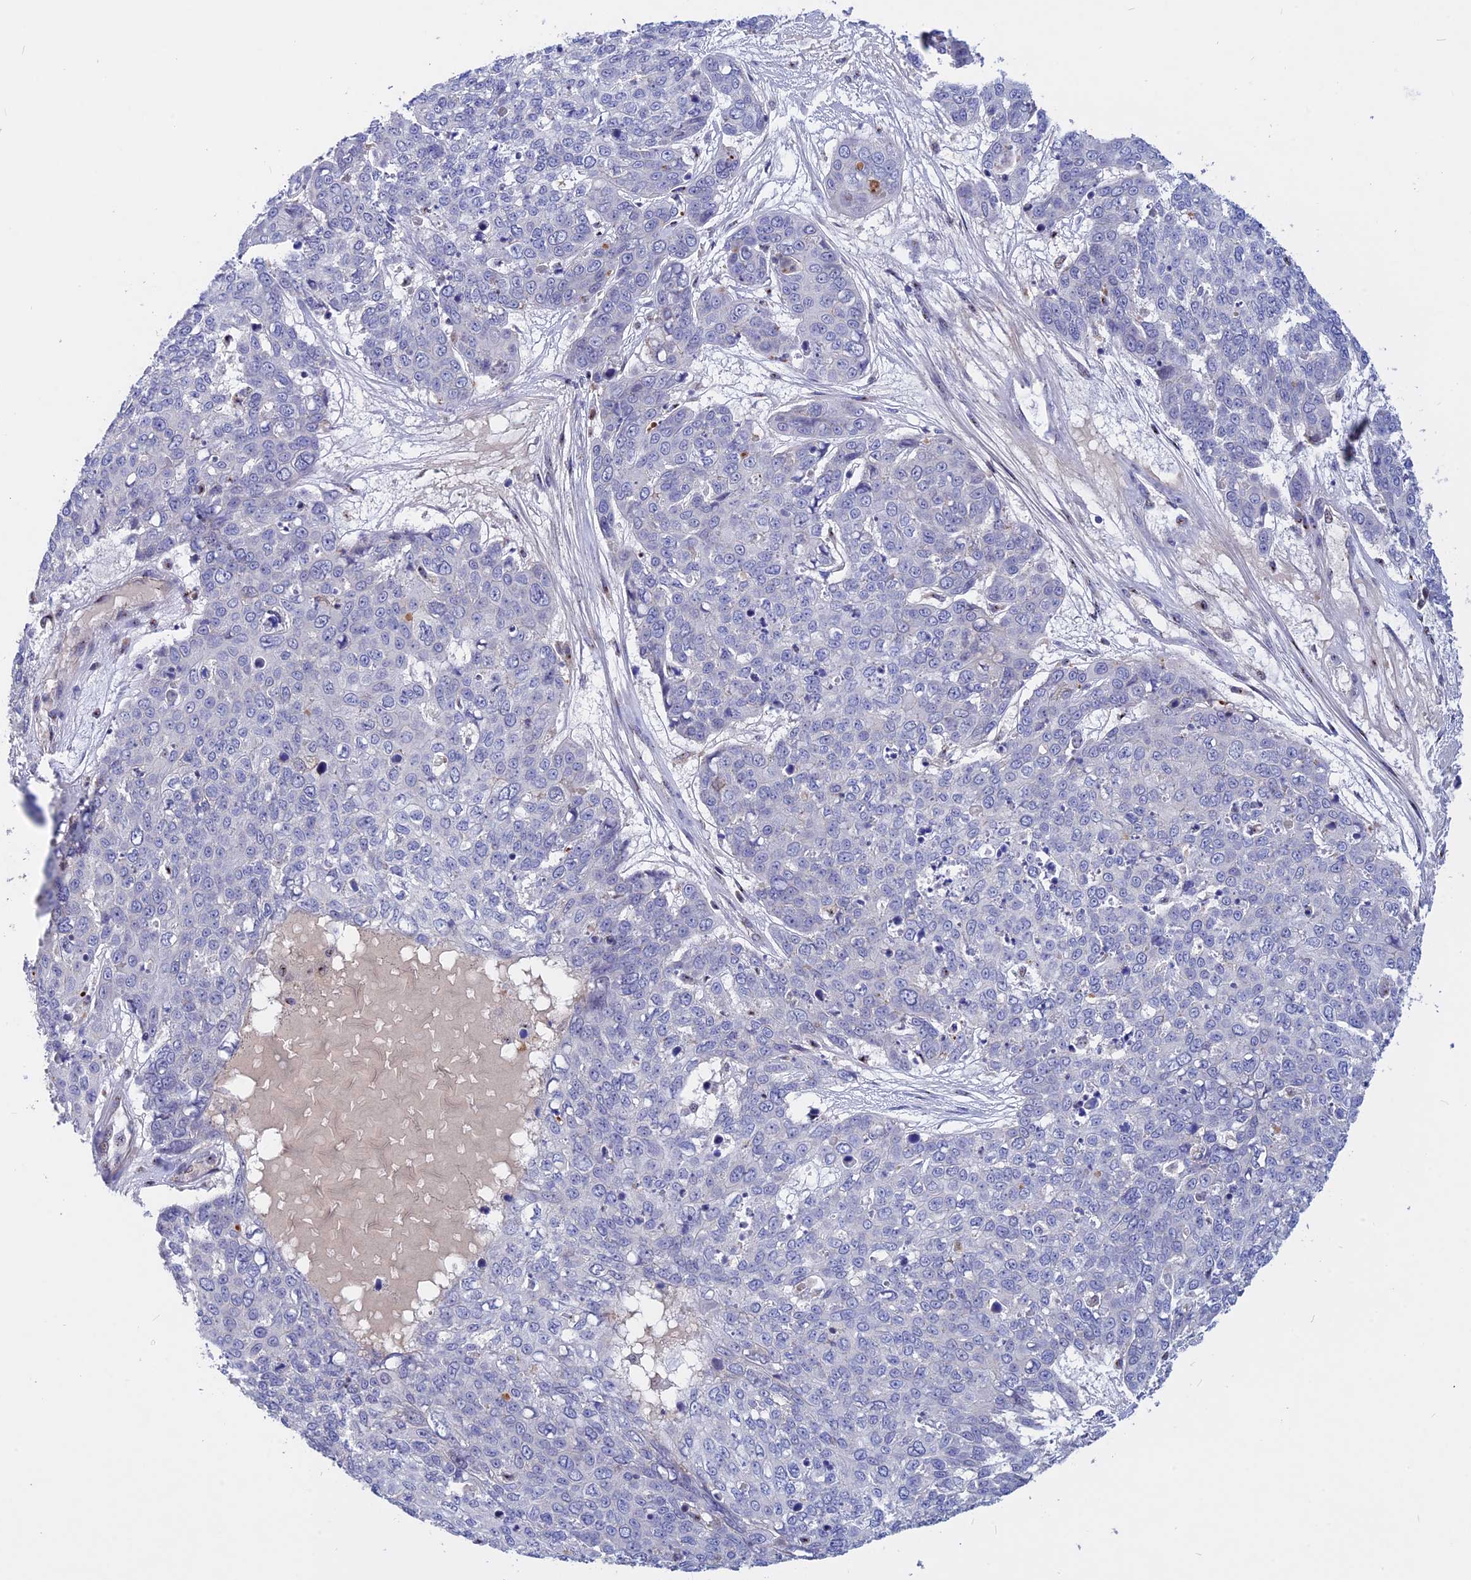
{"staining": {"intensity": "negative", "quantity": "none", "location": "none"}, "tissue": "skin cancer", "cell_type": "Tumor cells", "image_type": "cancer", "snomed": [{"axis": "morphology", "description": "Squamous cell carcinoma, NOS"}, {"axis": "topography", "description": "Skin"}], "caption": "Micrograph shows no significant protein expression in tumor cells of skin cancer.", "gene": "GK5", "patient": {"sex": "male", "age": 71}}